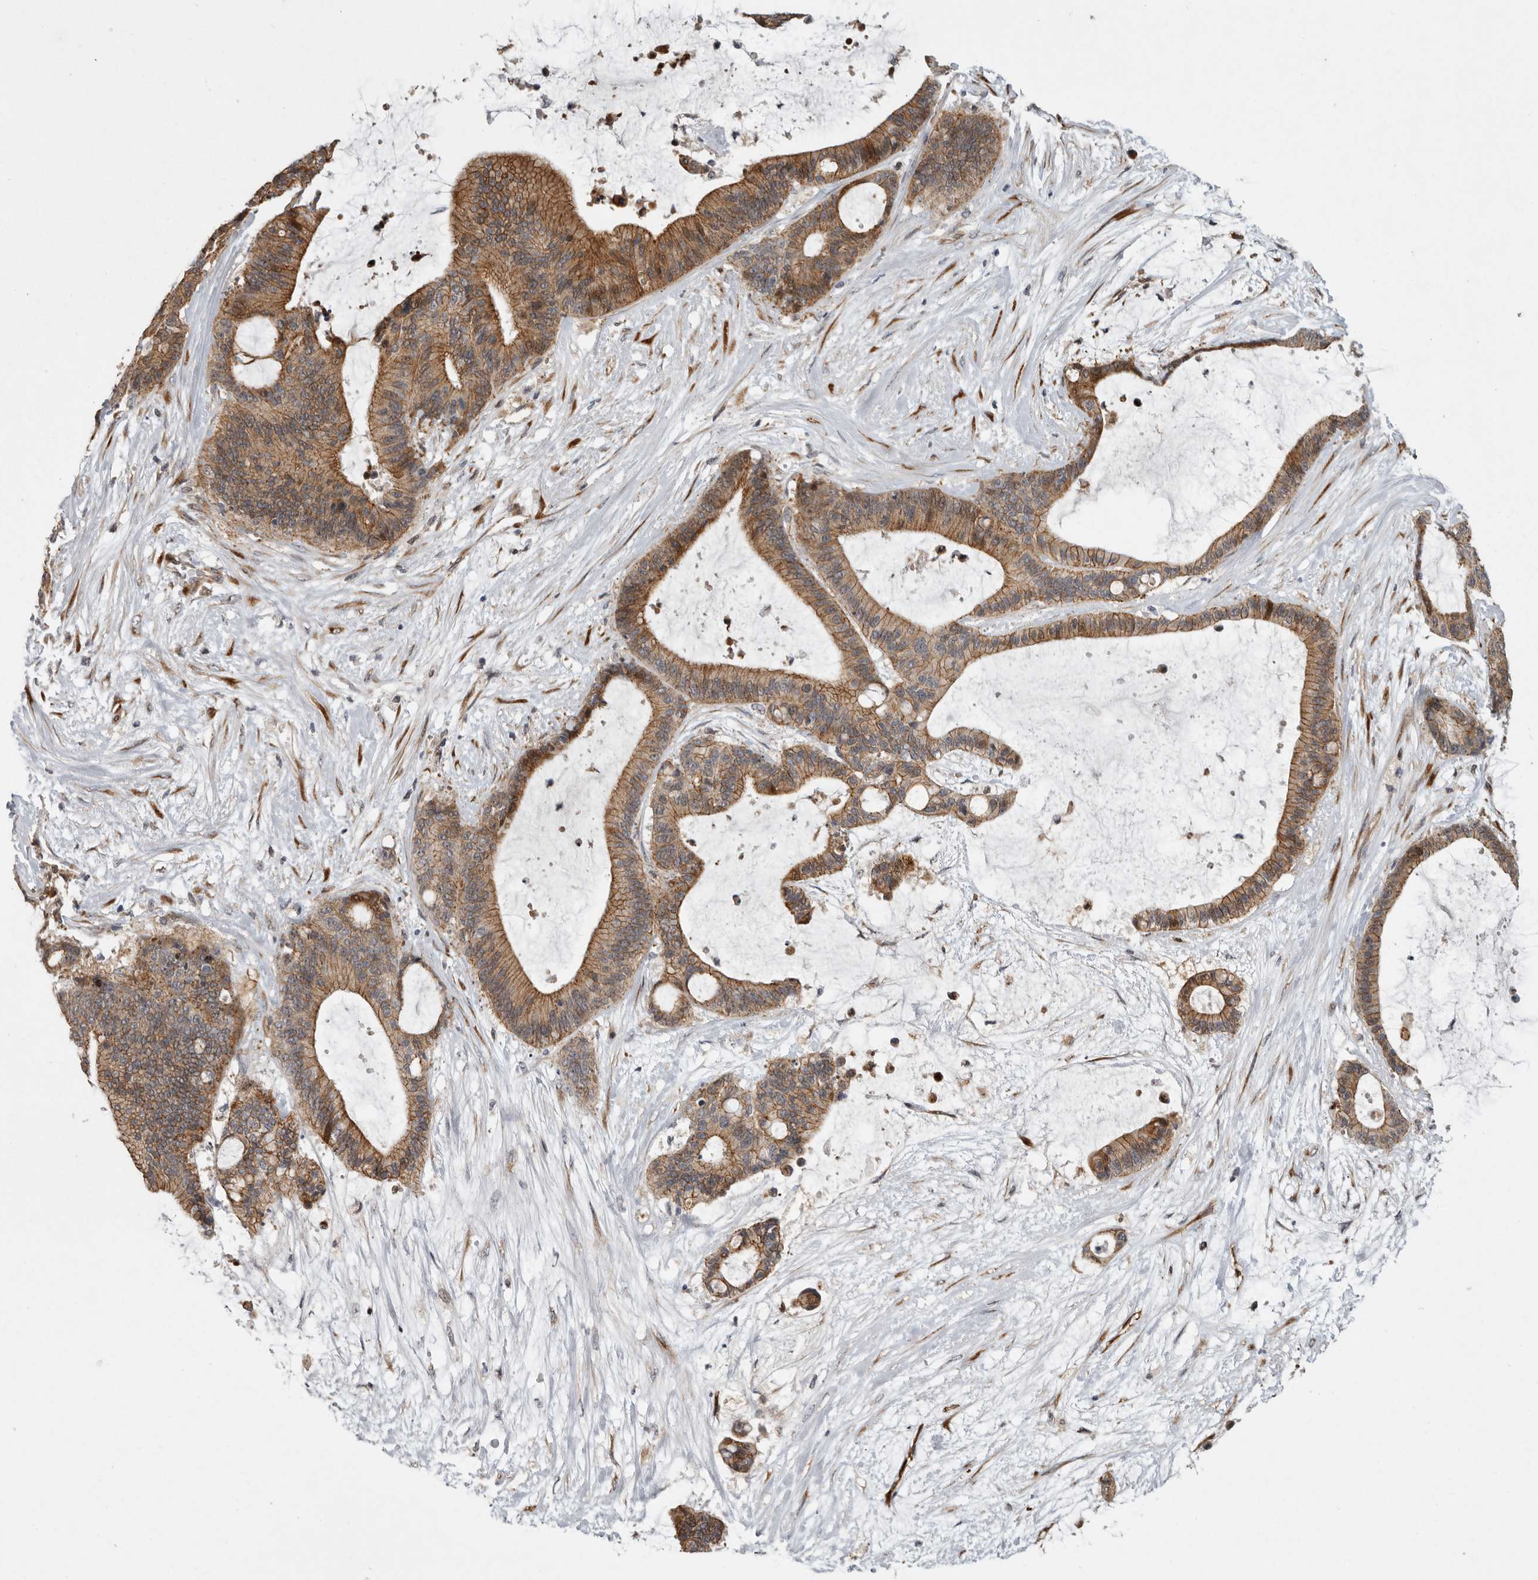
{"staining": {"intensity": "moderate", "quantity": ">75%", "location": "cytoplasmic/membranous"}, "tissue": "liver cancer", "cell_type": "Tumor cells", "image_type": "cancer", "snomed": [{"axis": "morphology", "description": "Cholangiocarcinoma"}, {"axis": "topography", "description": "Liver"}], "caption": "Protein expression analysis of cholangiocarcinoma (liver) demonstrates moderate cytoplasmic/membranous staining in approximately >75% of tumor cells.", "gene": "MPDZ", "patient": {"sex": "female", "age": 73}}